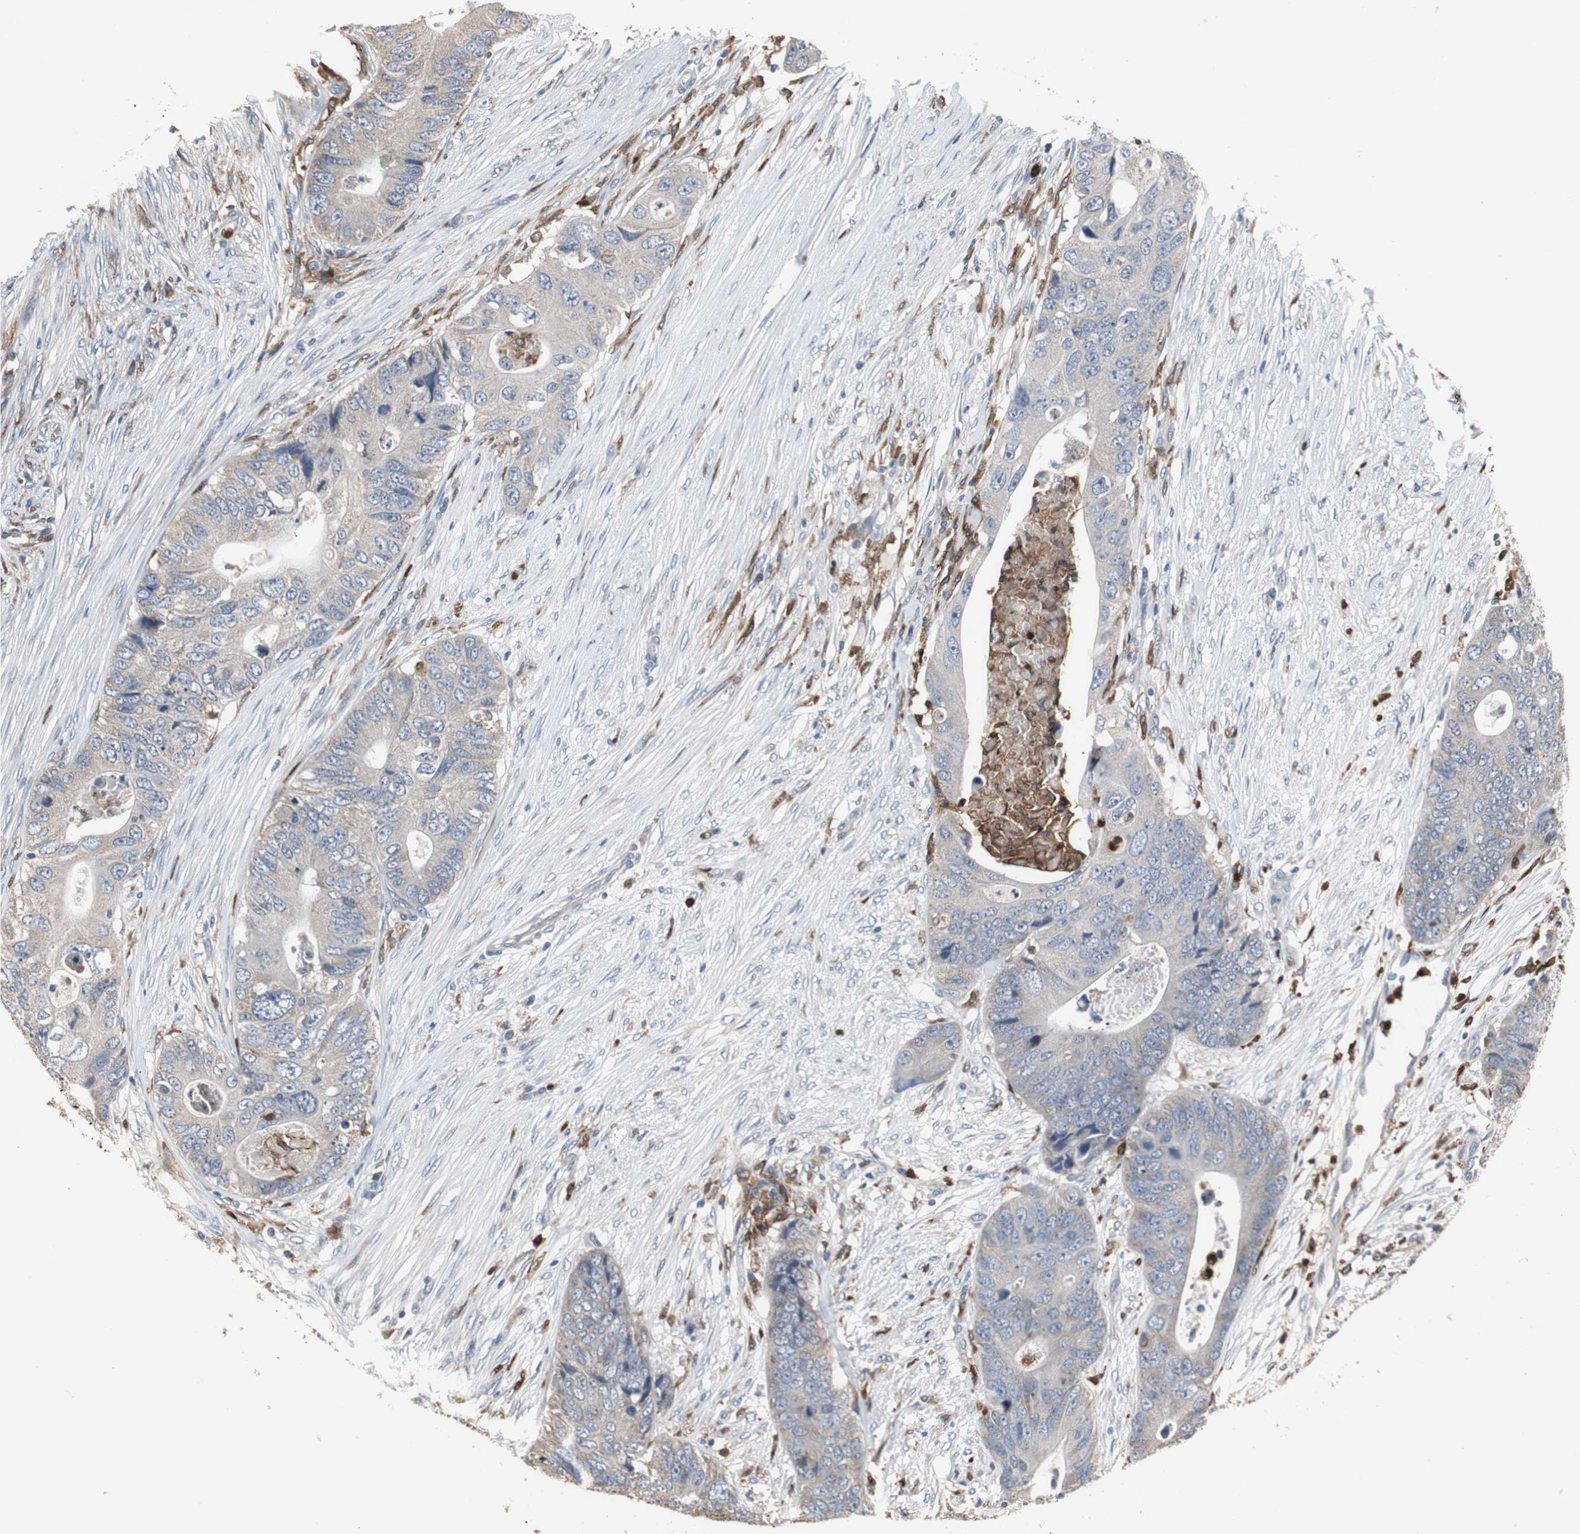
{"staining": {"intensity": "weak", "quantity": "25%-75%", "location": "cytoplasmic/membranous"}, "tissue": "colorectal cancer", "cell_type": "Tumor cells", "image_type": "cancer", "snomed": [{"axis": "morphology", "description": "Adenocarcinoma, NOS"}, {"axis": "topography", "description": "Colon"}], "caption": "Tumor cells demonstrate low levels of weak cytoplasmic/membranous positivity in about 25%-75% of cells in human adenocarcinoma (colorectal). (Stains: DAB in brown, nuclei in blue, Microscopy: brightfield microscopy at high magnification).", "gene": "NCF2", "patient": {"sex": "male", "age": 71}}